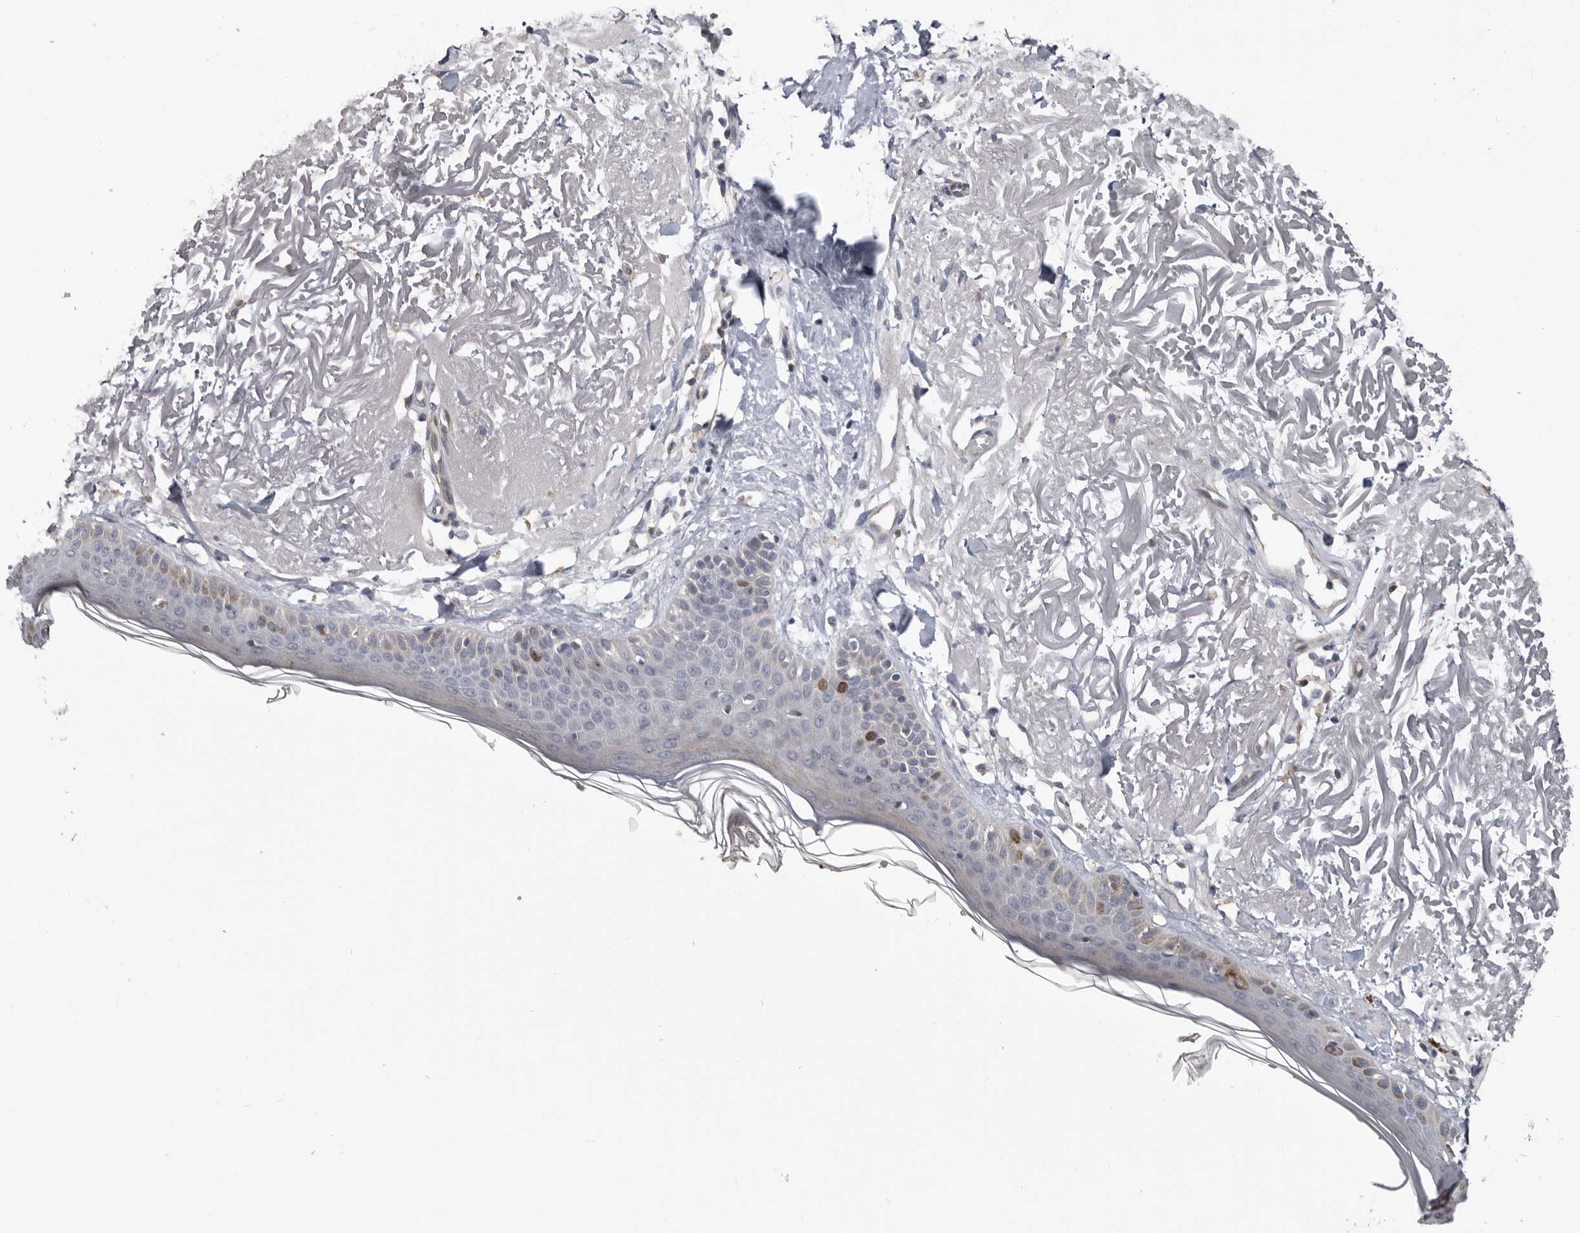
{"staining": {"intensity": "negative", "quantity": "none", "location": "none"}, "tissue": "skin", "cell_type": "Fibroblasts", "image_type": "normal", "snomed": [{"axis": "morphology", "description": "Normal tissue, NOS"}, {"axis": "topography", "description": "Skin"}, {"axis": "topography", "description": "Skeletal muscle"}], "caption": "This is a micrograph of immunohistochemistry staining of normal skin, which shows no staining in fibroblasts. The staining is performed using DAB brown chromogen with nuclei counter-stained in using hematoxylin.", "gene": "CDCA8", "patient": {"sex": "male", "age": 83}}